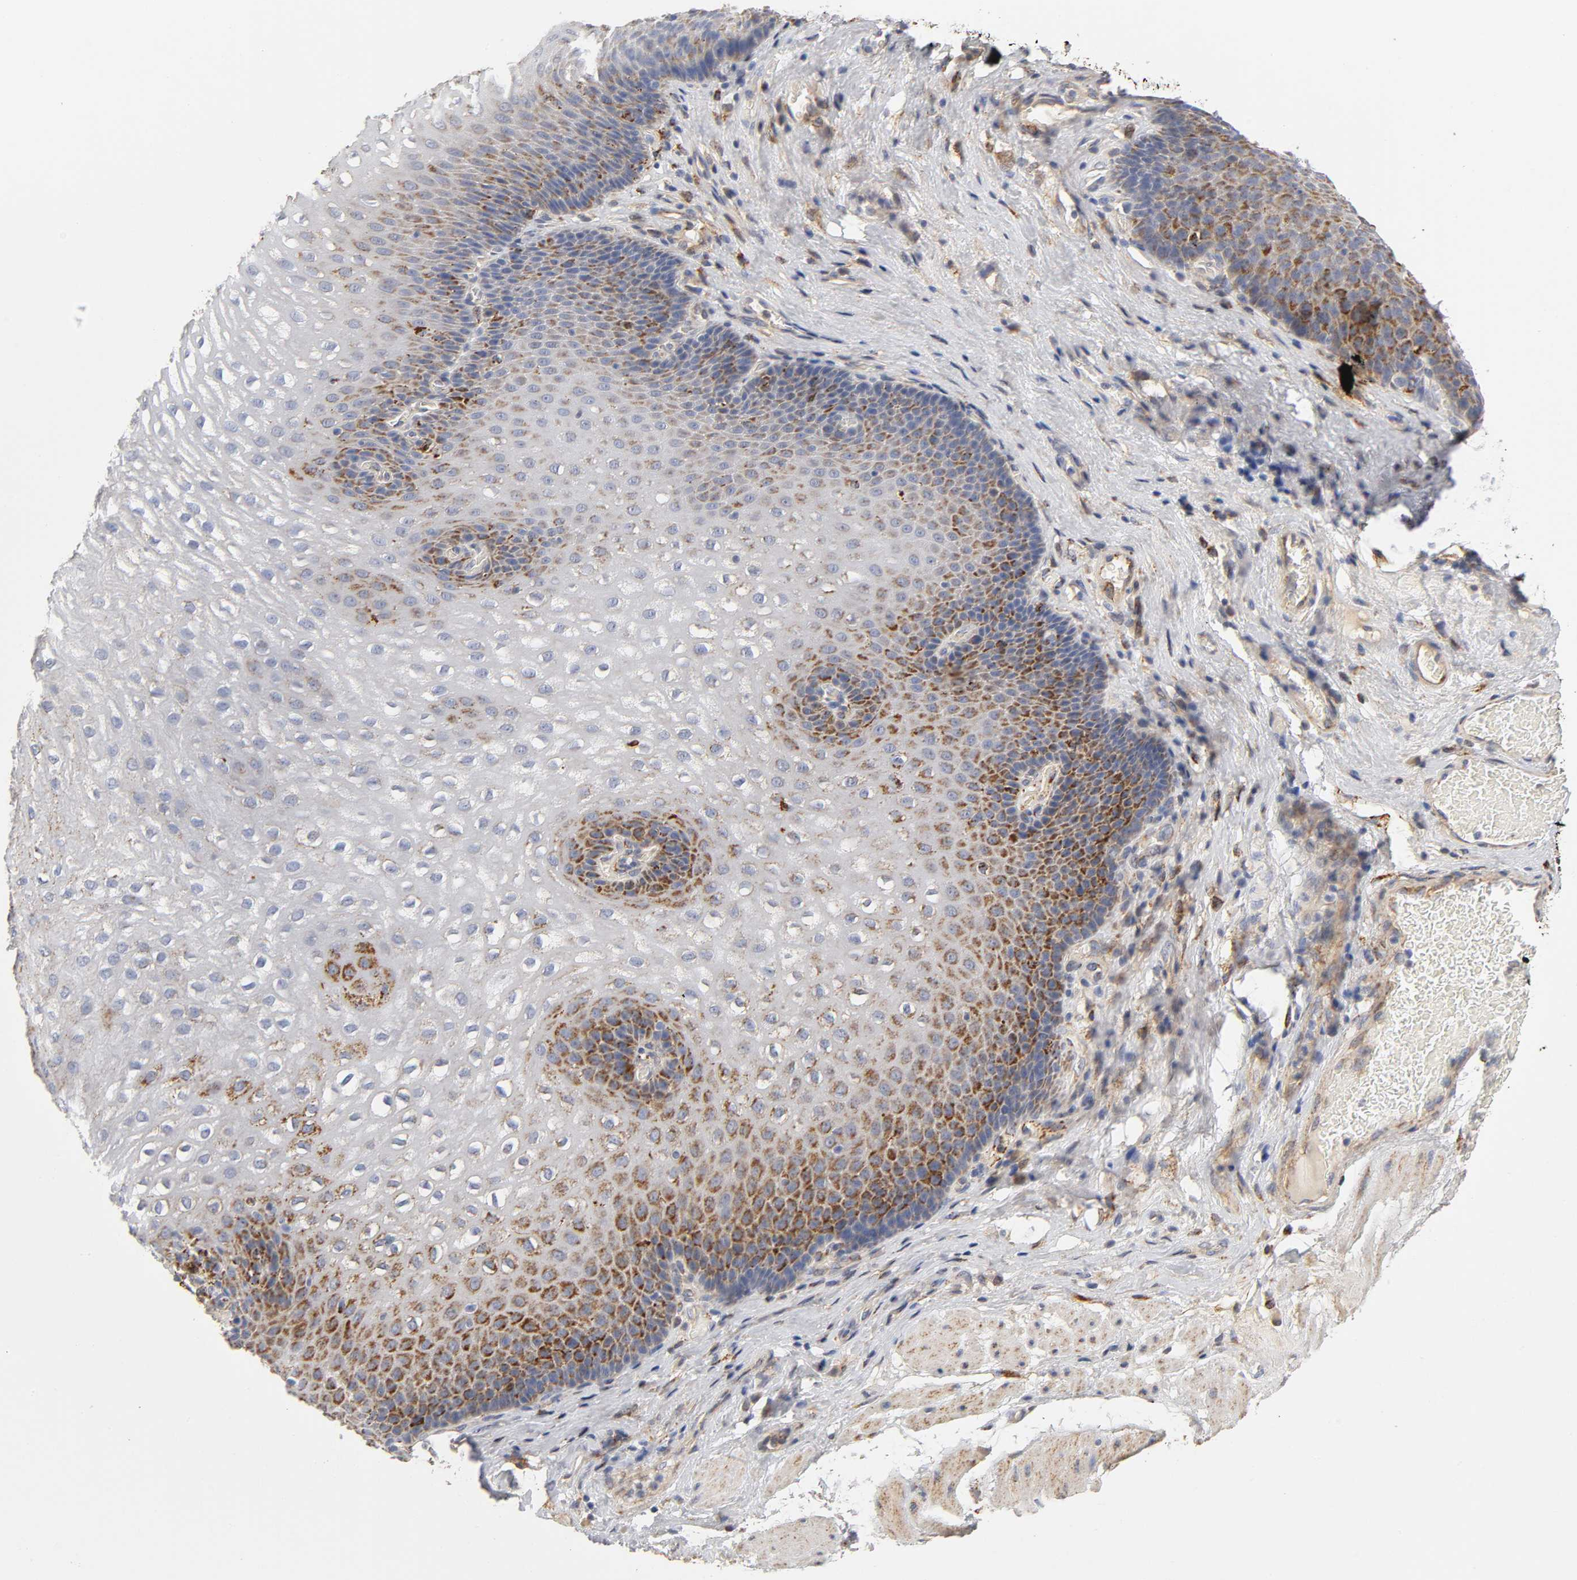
{"staining": {"intensity": "strong", "quantity": "25%-75%", "location": "cytoplasmic/membranous"}, "tissue": "esophagus", "cell_type": "Squamous epithelial cells", "image_type": "normal", "snomed": [{"axis": "morphology", "description": "Normal tissue, NOS"}, {"axis": "topography", "description": "Esophagus"}], "caption": "Immunohistochemical staining of unremarkable esophagus demonstrates high levels of strong cytoplasmic/membranous expression in about 25%-75% of squamous epithelial cells. (DAB (3,3'-diaminobenzidine) = brown stain, brightfield microscopy at high magnification).", "gene": "ISG15", "patient": {"sex": "male", "age": 48}}